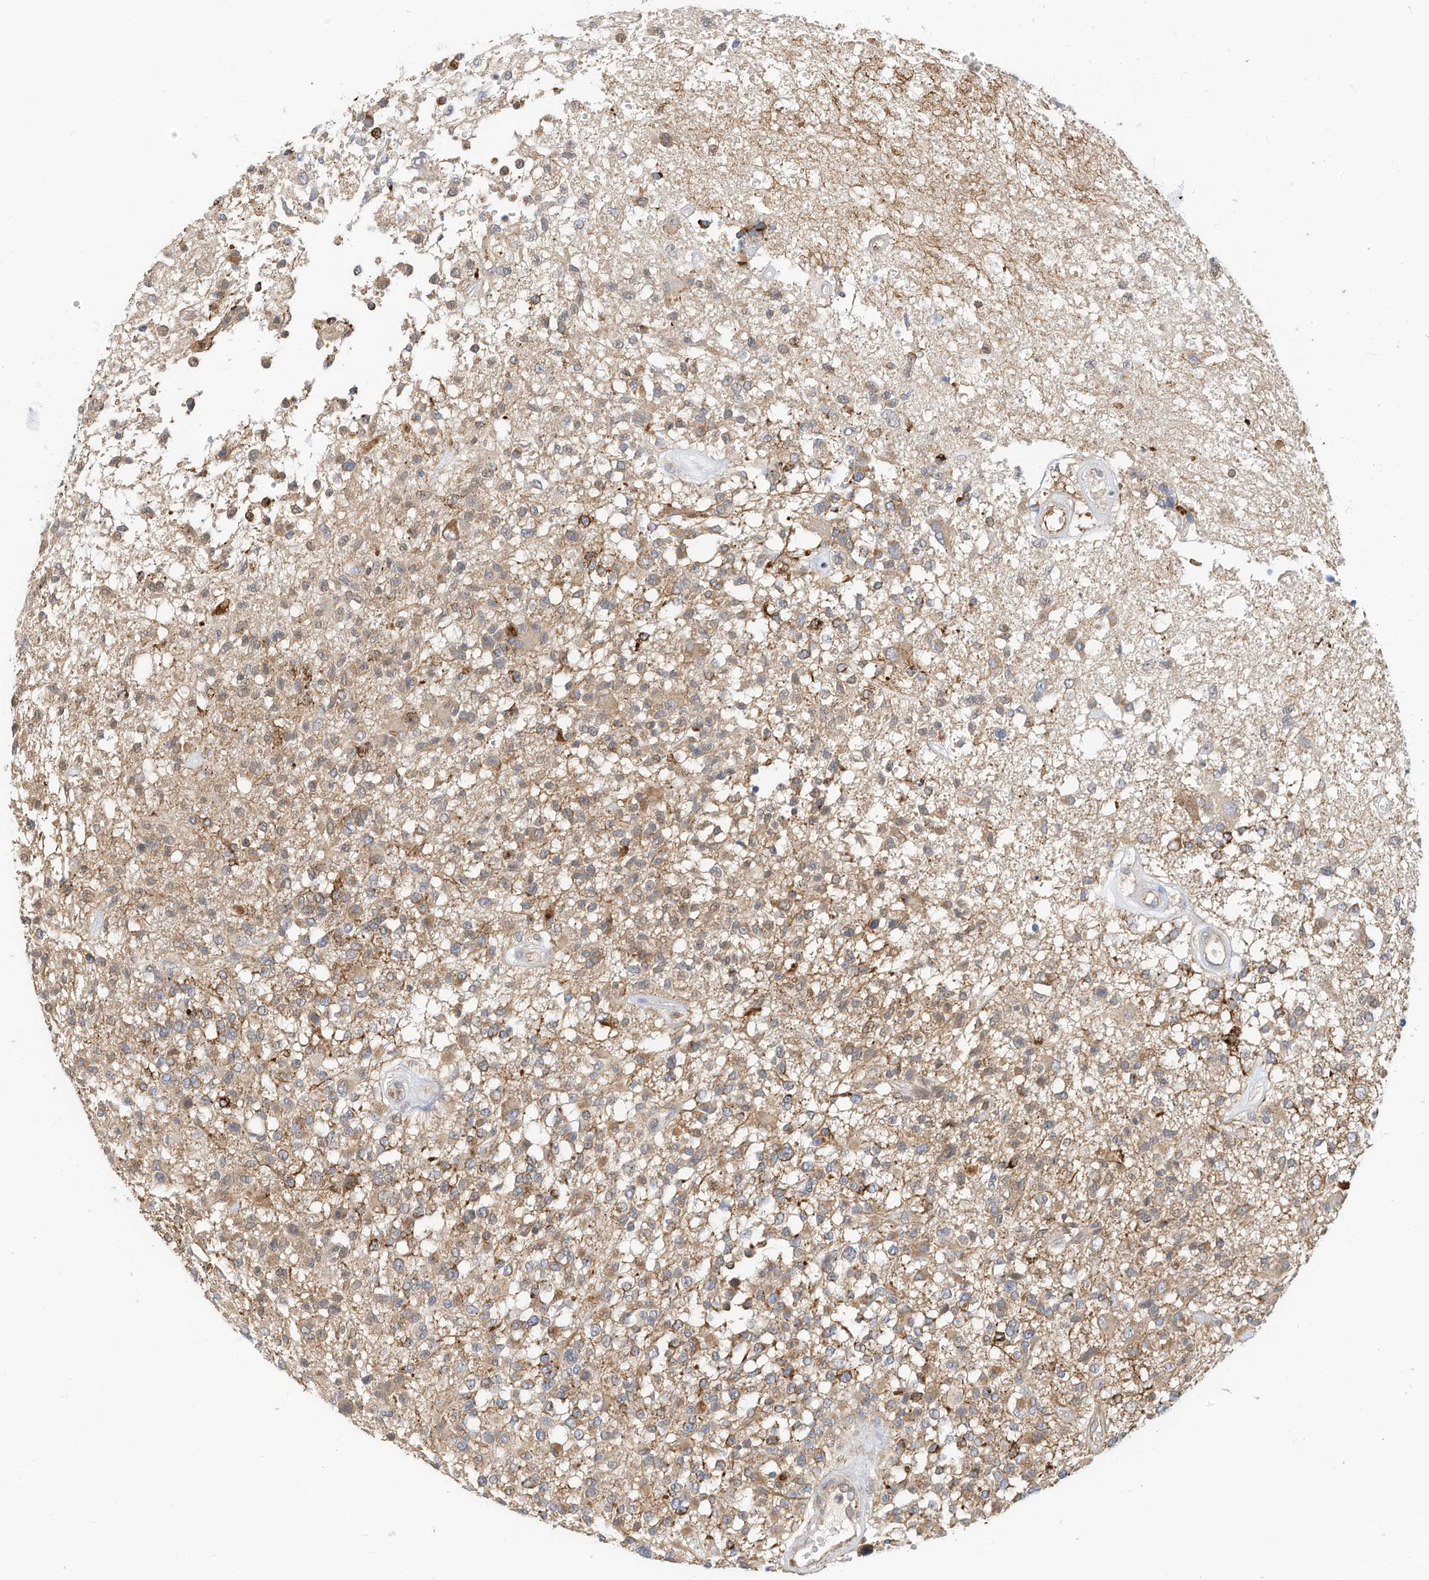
{"staining": {"intensity": "moderate", "quantity": "<25%", "location": "cytoplasmic/membranous"}, "tissue": "glioma", "cell_type": "Tumor cells", "image_type": "cancer", "snomed": [{"axis": "morphology", "description": "Glioma, malignant, High grade"}, {"axis": "morphology", "description": "Glioblastoma, NOS"}, {"axis": "topography", "description": "Brain"}], "caption": "A brown stain highlights moderate cytoplasmic/membranous positivity of a protein in human glioma tumor cells. The protein of interest is stained brown, and the nuclei are stained in blue (DAB (3,3'-diaminobenzidine) IHC with brightfield microscopy, high magnification).", "gene": "METTL6", "patient": {"sex": "male", "age": 60}}